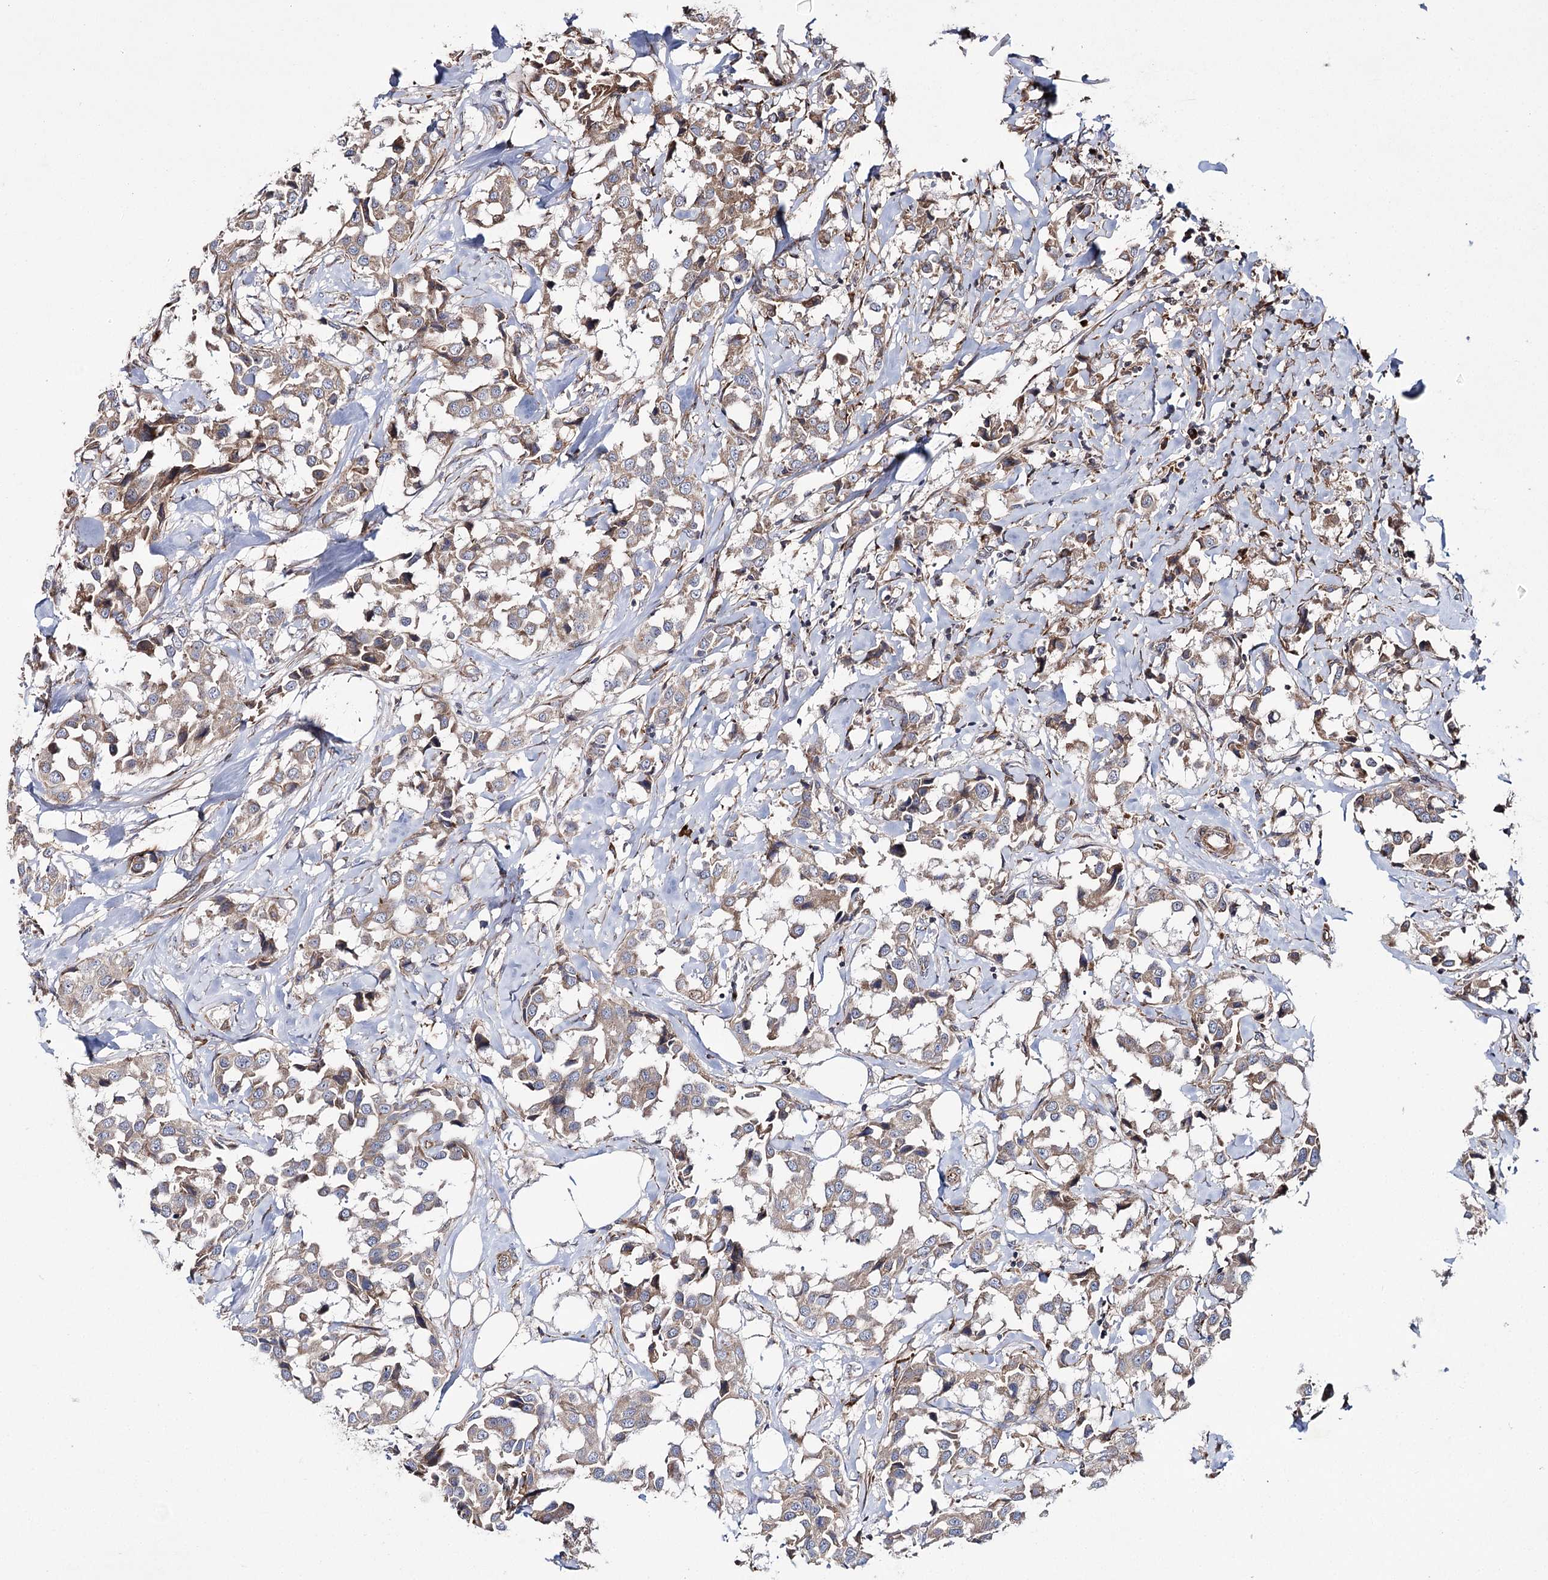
{"staining": {"intensity": "weak", "quantity": ">75%", "location": "cytoplasmic/membranous"}, "tissue": "breast cancer", "cell_type": "Tumor cells", "image_type": "cancer", "snomed": [{"axis": "morphology", "description": "Duct carcinoma"}, {"axis": "topography", "description": "Breast"}], "caption": "A brown stain shows weak cytoplasmic/membranous expression of a protein in breast infiltrating ductal carcinoma tumor cells.", "gene": "HECTD2", "patient": {"sex": "female", "age": 80}}